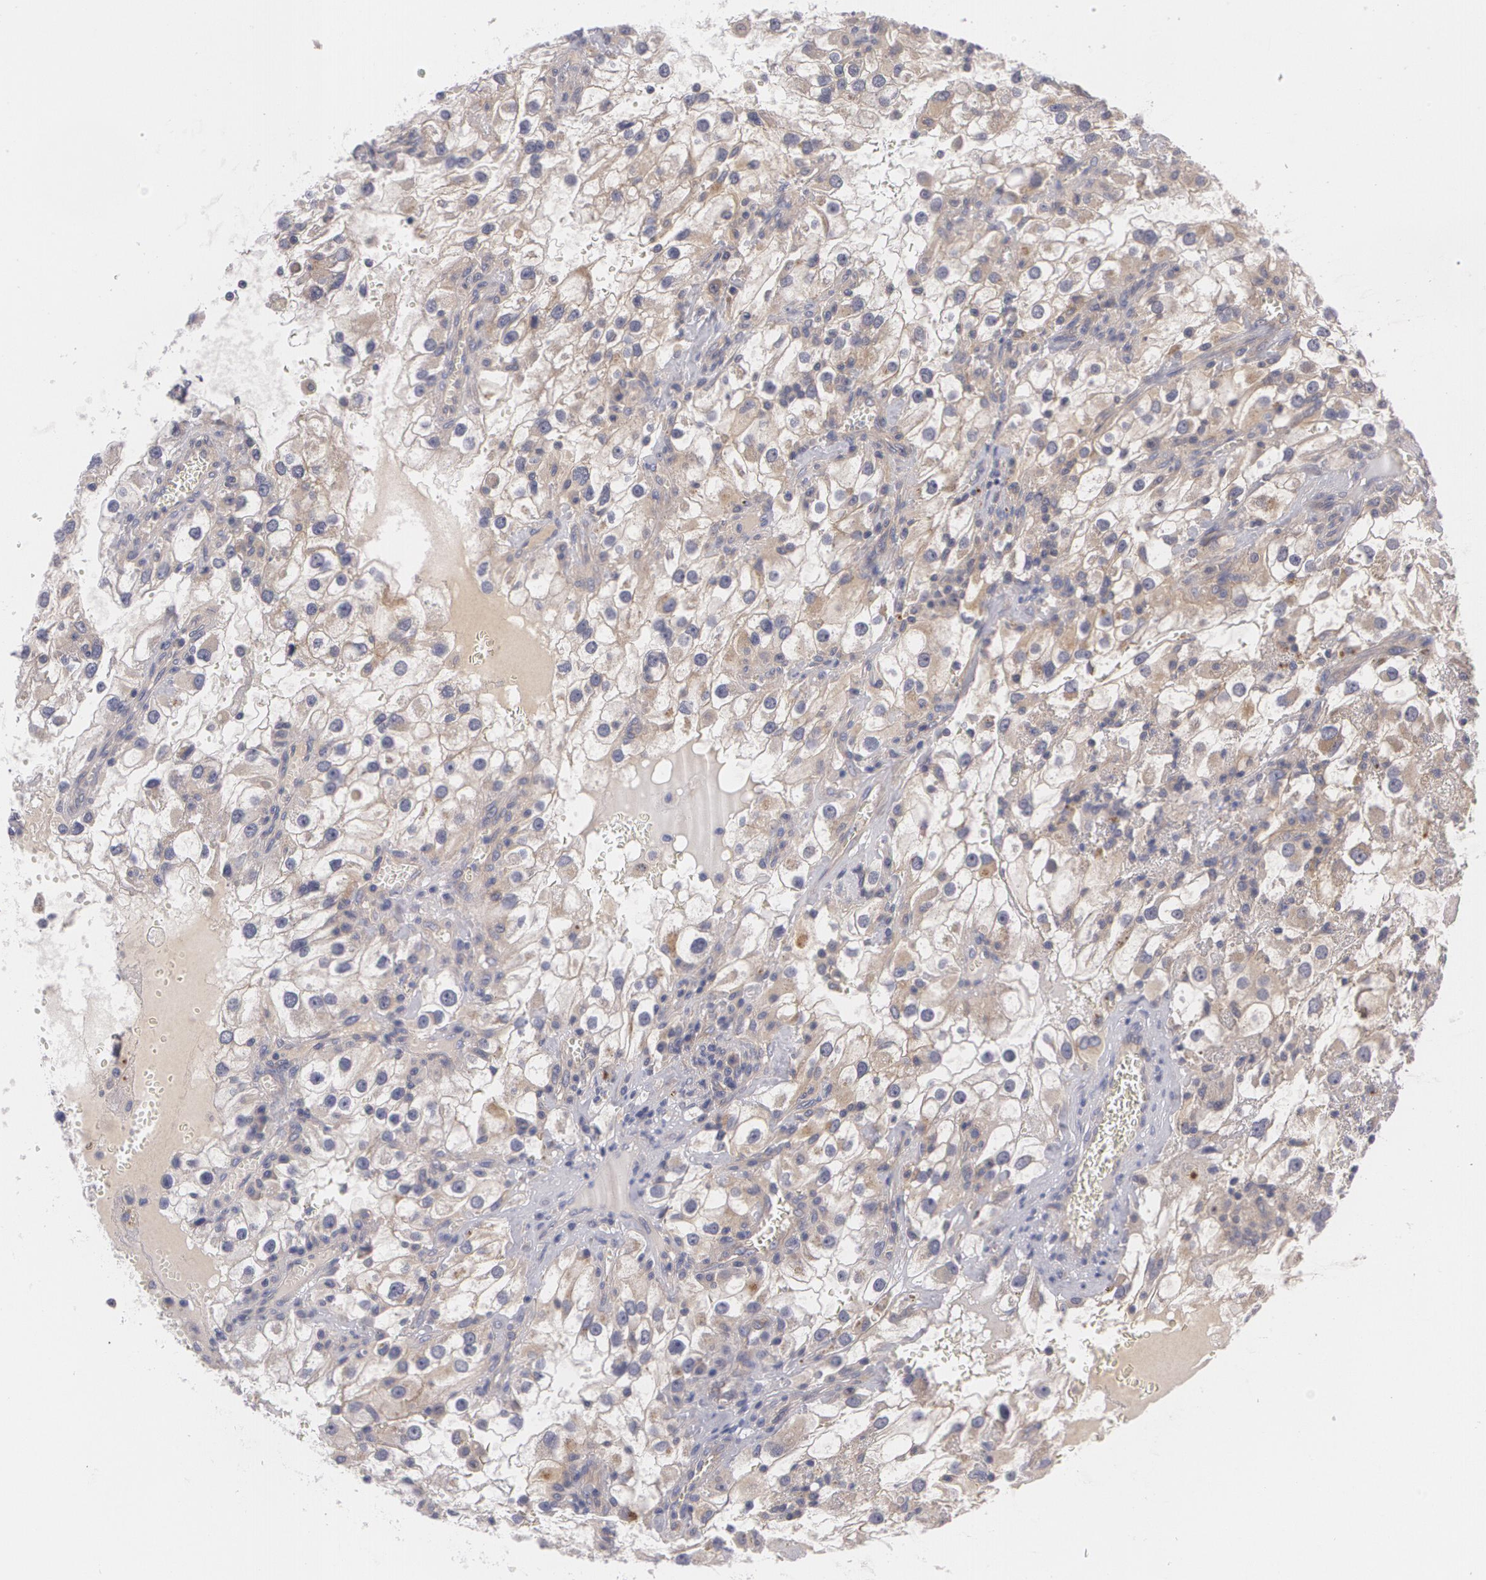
{"staining": {"intensity": "weak", "quantity": ">75%", "location": "cytoplasmic/membranous"}, "tissue": "renal cancer", "cell_type": "Tumor cells", "image_type": "cancer", "snomed": [{"axis": "morphology", "description": "Adenocarcinoma, NOS"}, {"axis": "topography", "description": "Kidney"}], "caption": "Protein expression analysis of renal adenocarcinoma shows weak cytoplasmic/membranous expression in about >75% of tumor cells.", "gene": "CASK", "patient": {"sex": "female", "age": 52}}